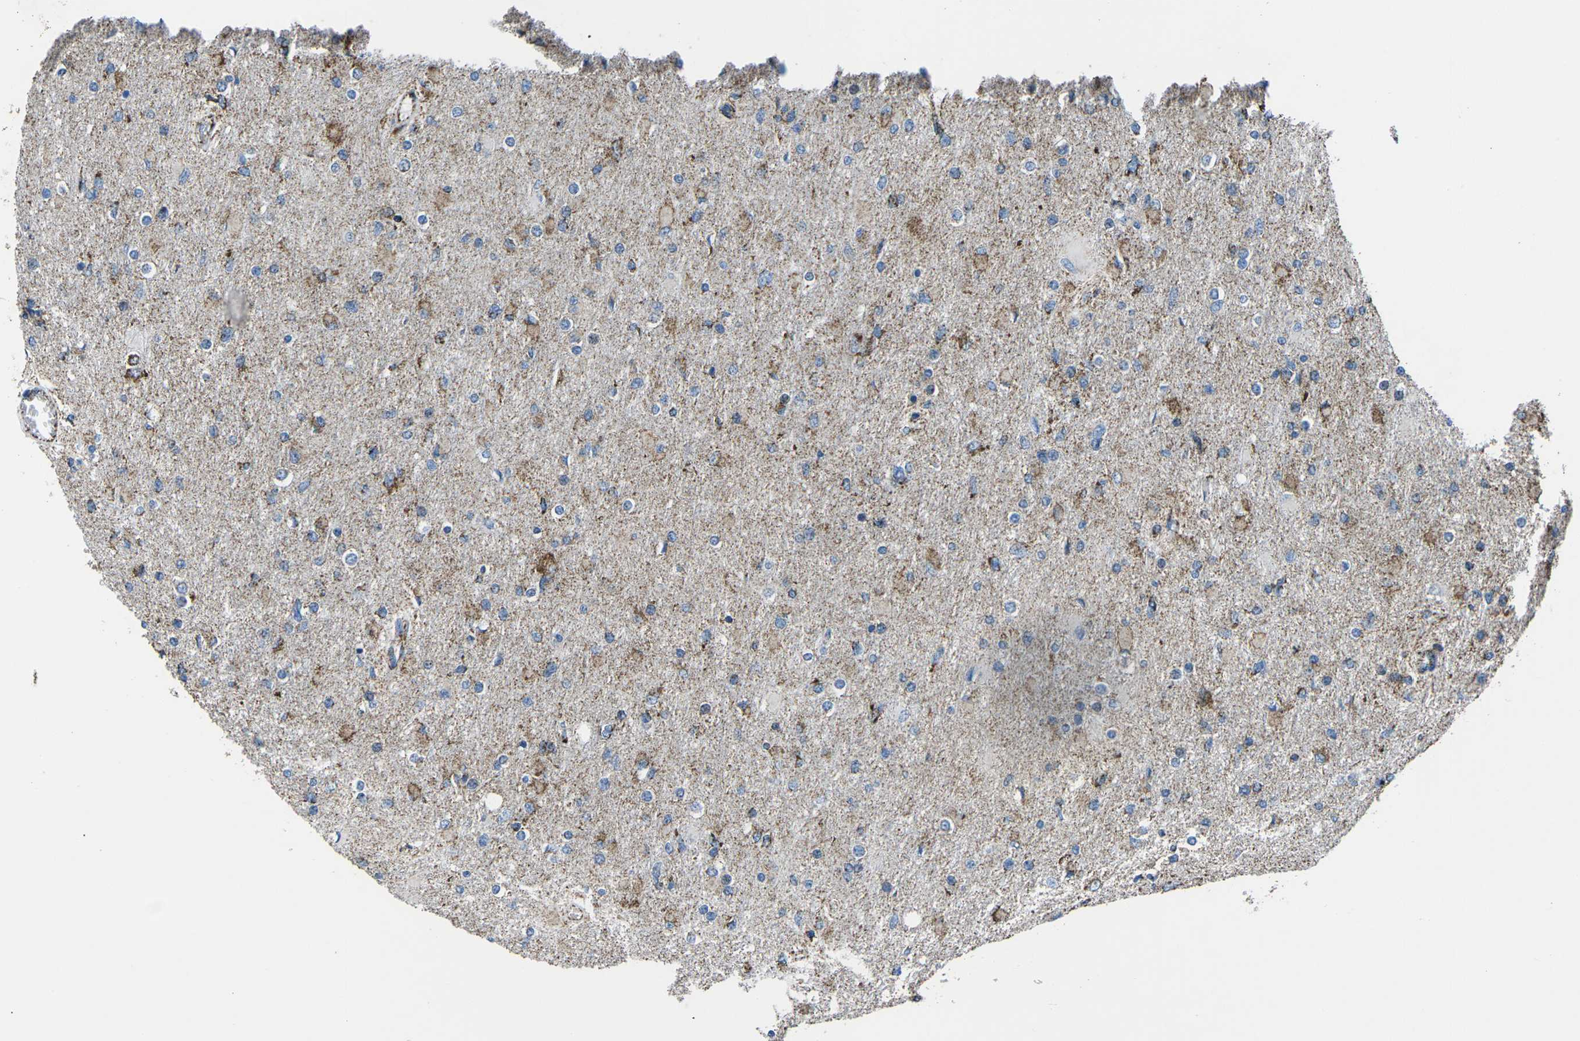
{"staining": {"intensity": "moderate", "quantity": "25%-75%", "location": "cytoplasmic/membranous"}, "tissue": "glioma", "cell_type": "Tumor cells", "image_type": "cancer", "snomed": [{"axis": "morphology", "description": "Glioma, malignant, High grade"}, {"axis": "topography", "description": "Cerebral cortex"}], "caption": "A medium amount of moderate cytoplasmic/membranous staining is identified in about 25%-75% of tumor cells in glioma tissue.", "gene": "MT-CO2", "patient": {"sex": "female", "age": 36}}